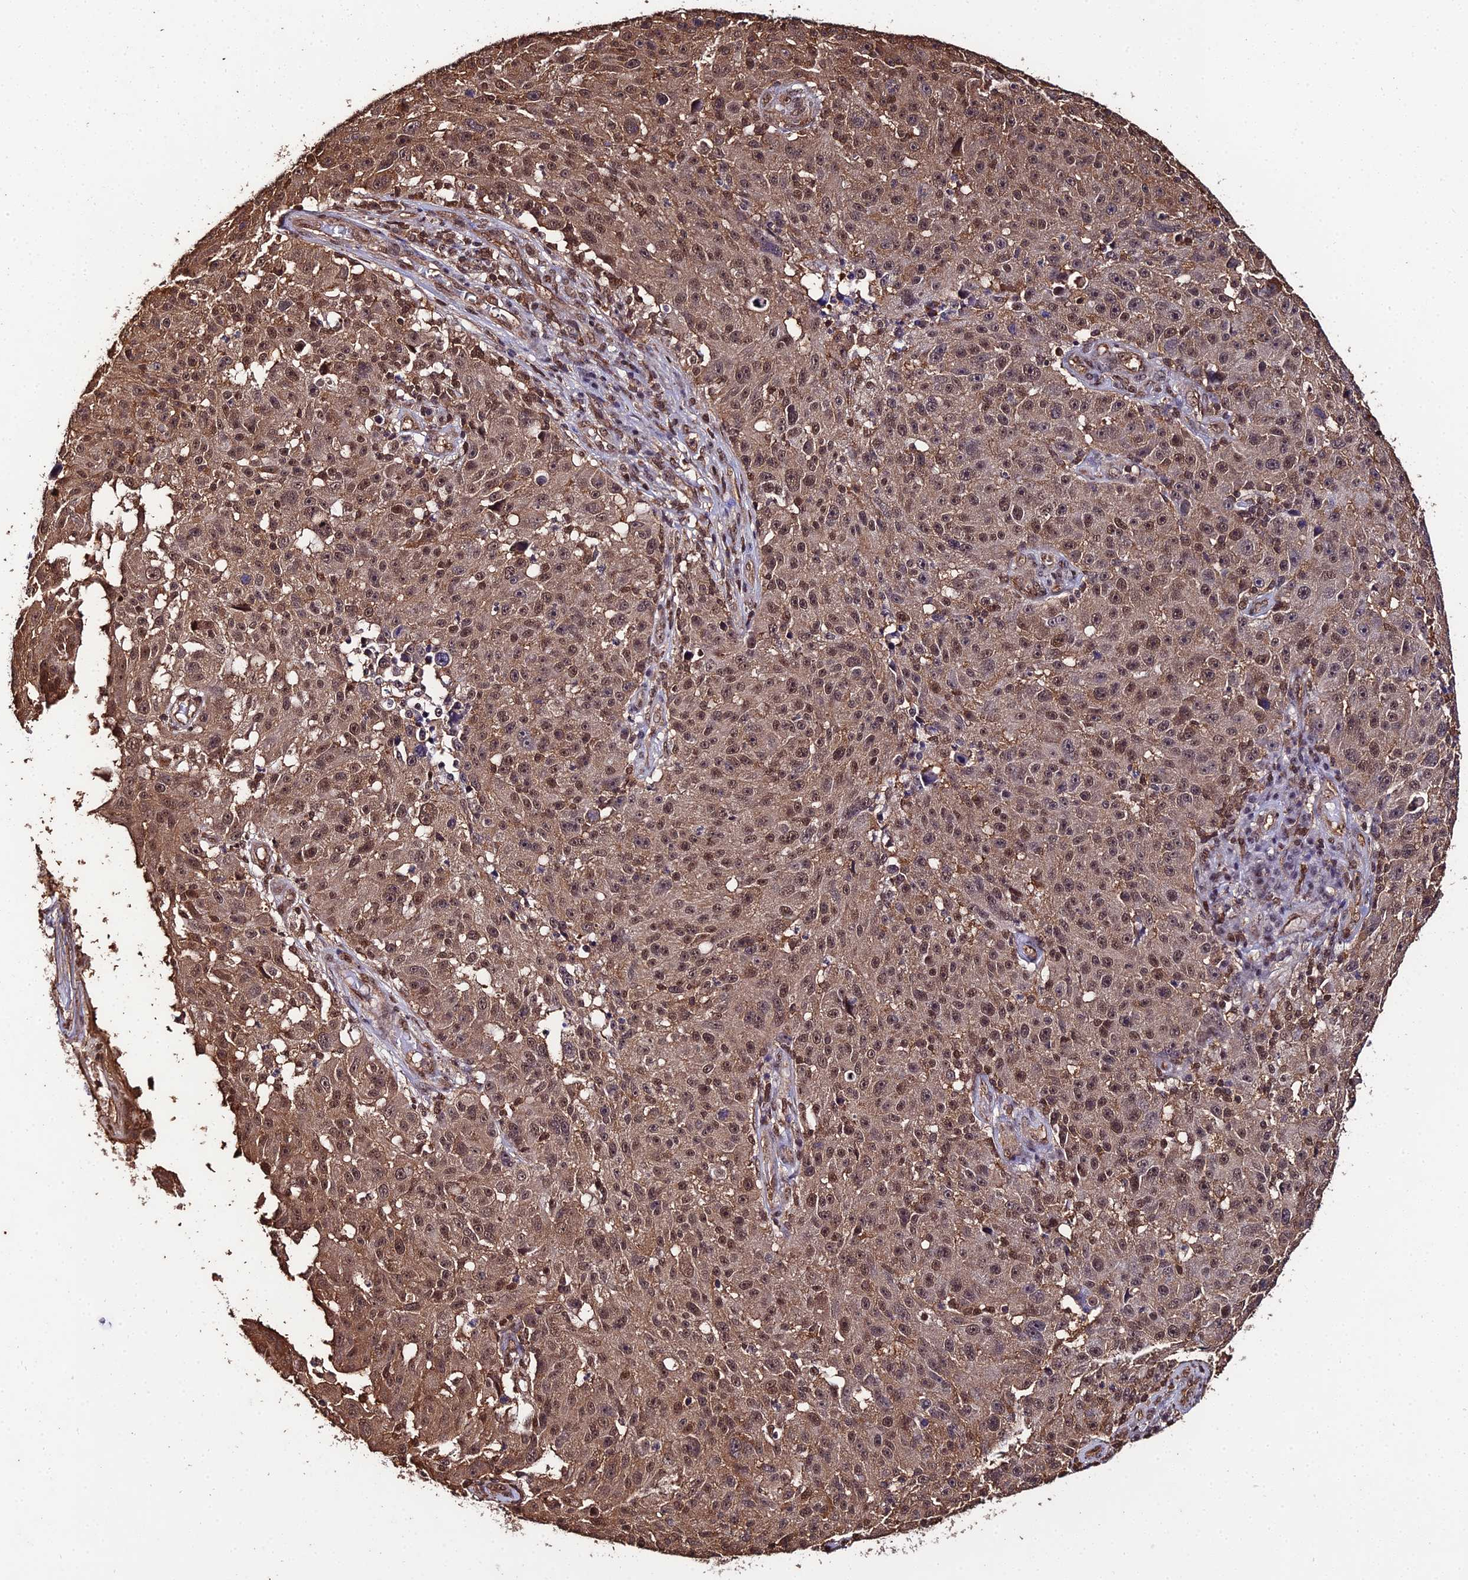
{"staining": {"intensity": "moderate", "quantity": ">75%", "location": "cytoplasmic/membranous,nuclear"}, "tissue": "melanoma", "cell_type": "Tumor cells", "image_type": "cancer", "snomed": [{"axis": "morphology", "description": "Malignant melanoma, NOS"}, {"axis": "topography", "description": "Skin"}], "caption": "IHC micrograph of neoplastic tissue: malignant melanoma stained using immunohistochemistry (IHC) demonstrates medium levels of moderate protein expression localized specifically in the cytoplasmic/membranous and nuclear of tumor cells, appearing as a cytoplasmic/membranous and nuclear brown color.", "gene": "PPP4C", "patient": {"sex": "male", "age": 53}}